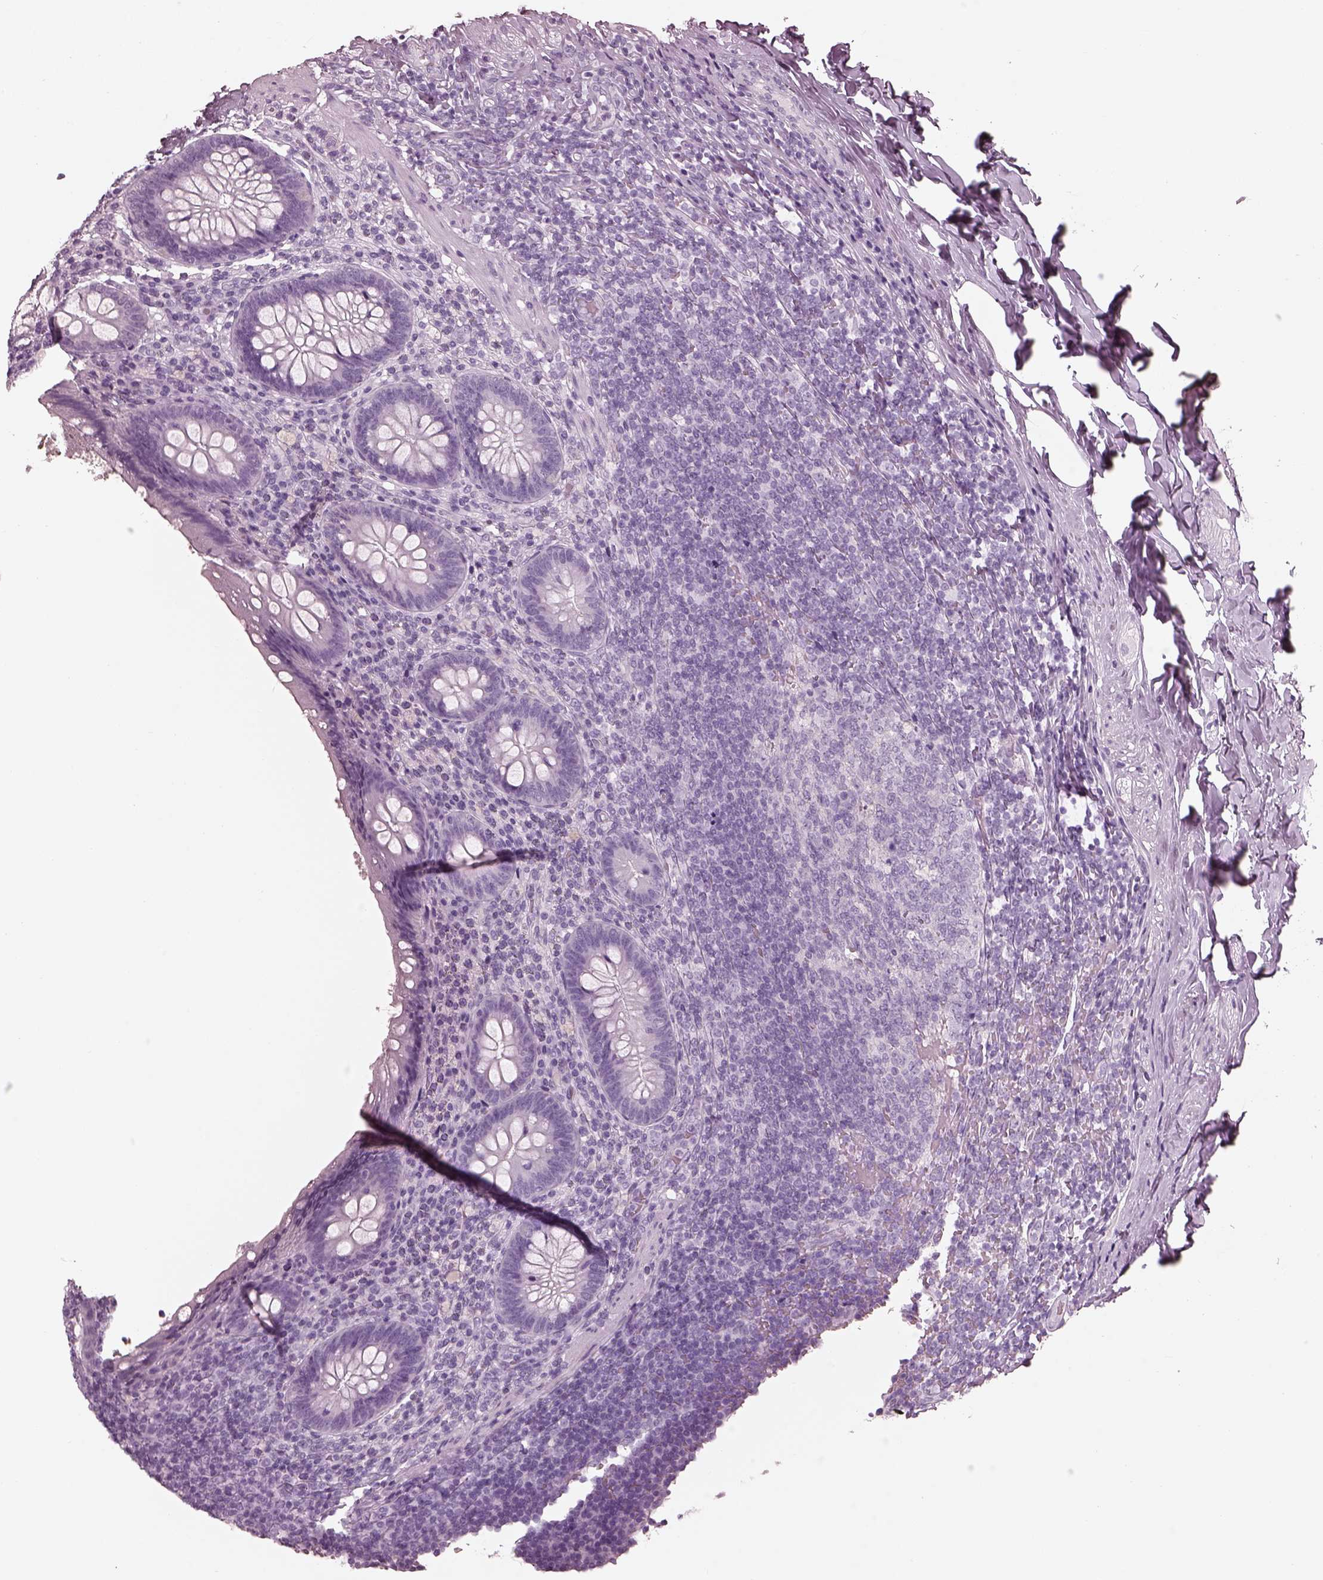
{"staining": {"intensity": "negative", "quantity": "none", "location": "none"}, "tissue": "appendix", "cell_type": "Glandular cells", "image_type": "normal", "snomed": [{"axis": "morphology", "description": "Normal tissue, NOS"}, {"axis": "topography", "description": "Appendix"}], "caption": "Human appendix stained for a protein using IHC shows no staining in glandular cells.", "gene": "FABP9", "patient": {"sex": "male", "age": 47}}